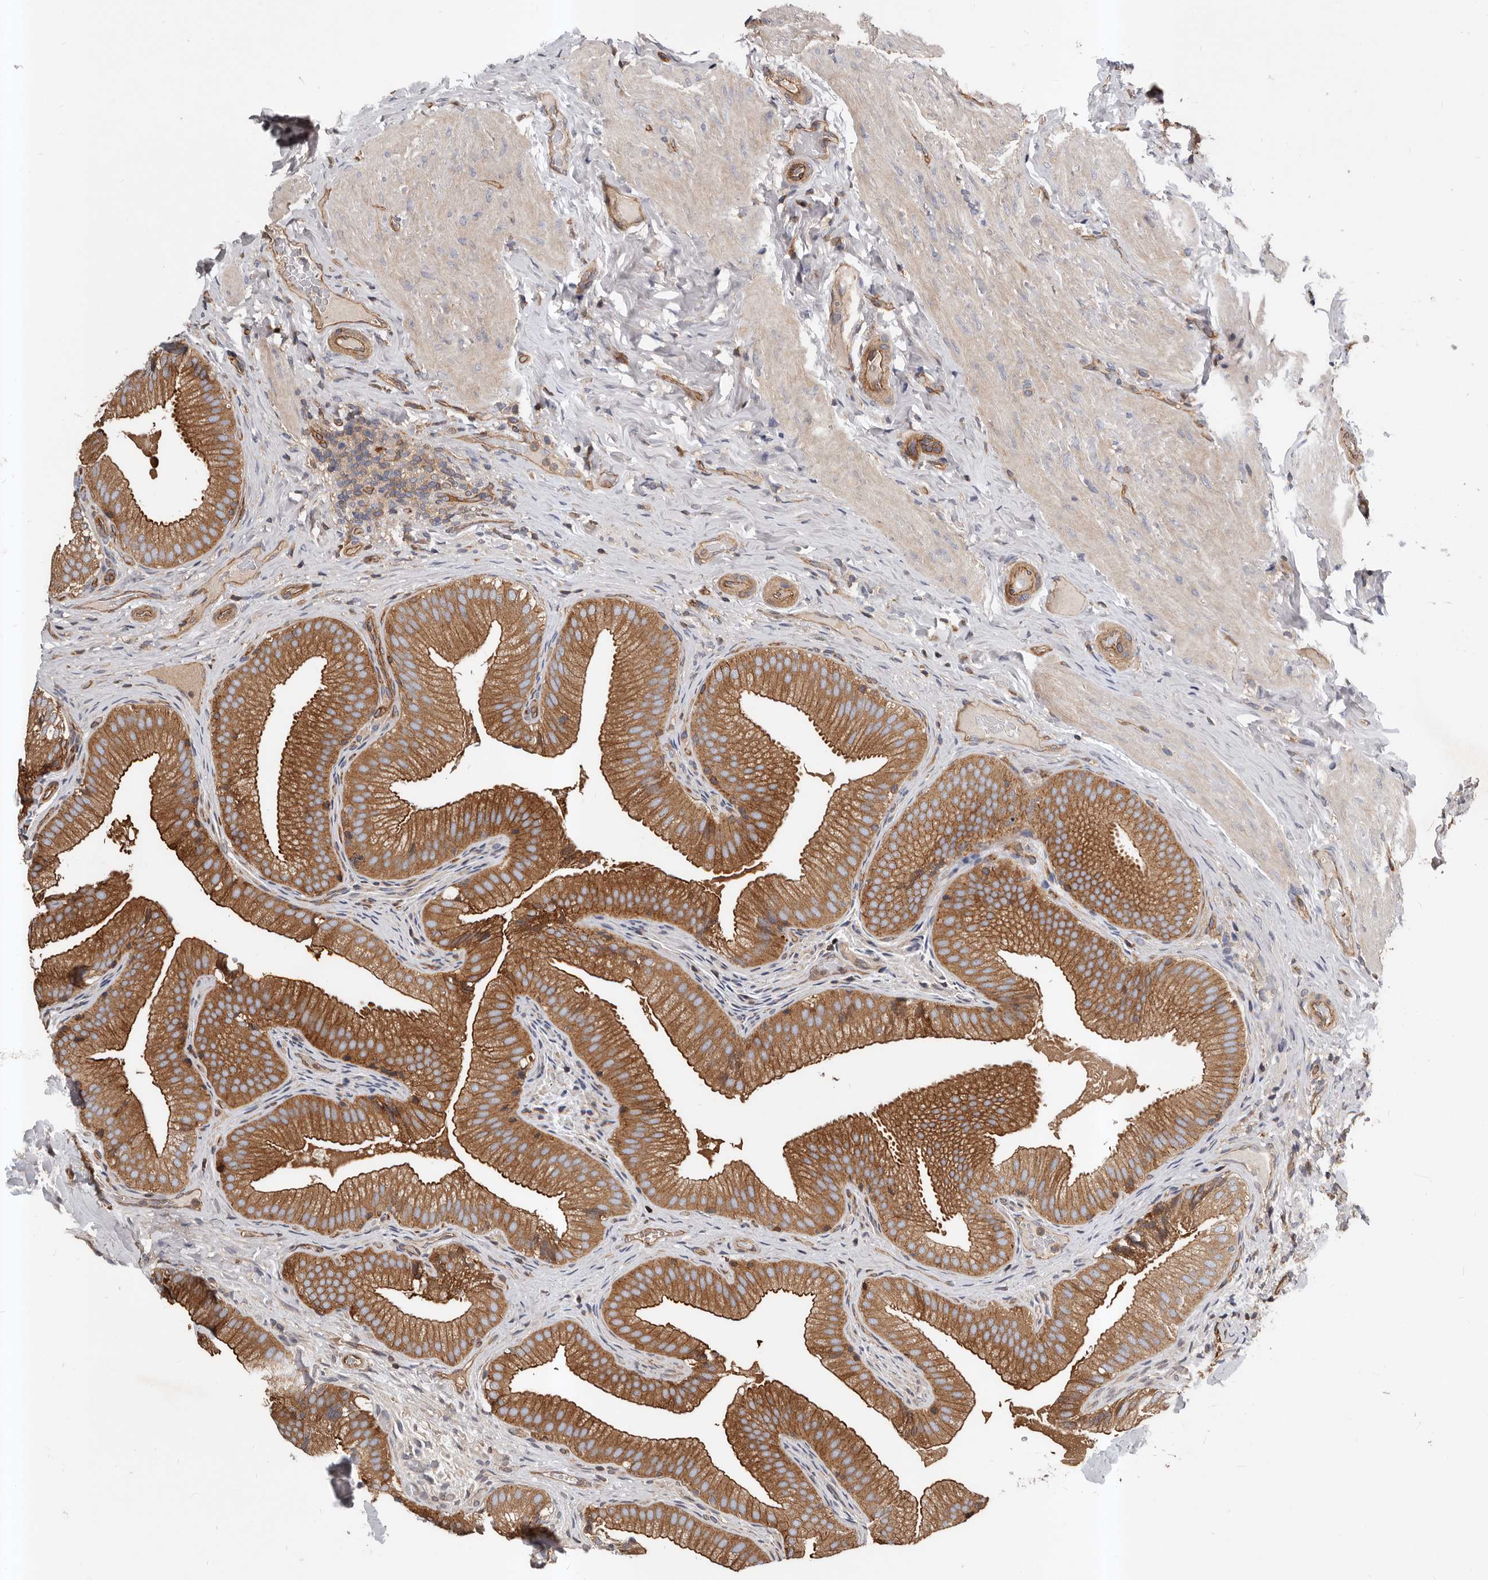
{"staining": {"intensity": "moderate", "quantity": ">75%", "location": "cytoplasmic/membranous"}, "tissue": "gallbladder", "cell_type": "Glandular cells", "image_type": "normal", "snomed": [{"axis": "morphology", "description": "Normal tissue, NOS"}, {"axis": "topography", "description": "Gallbladder"}], "caption": "Moderate cytoplasmic/membranous staining is appreciated in about >75% of glandular cells in normal gallbladder.", "gene": "PNRC2", "patient": {"sex": "female", "age": 30}}